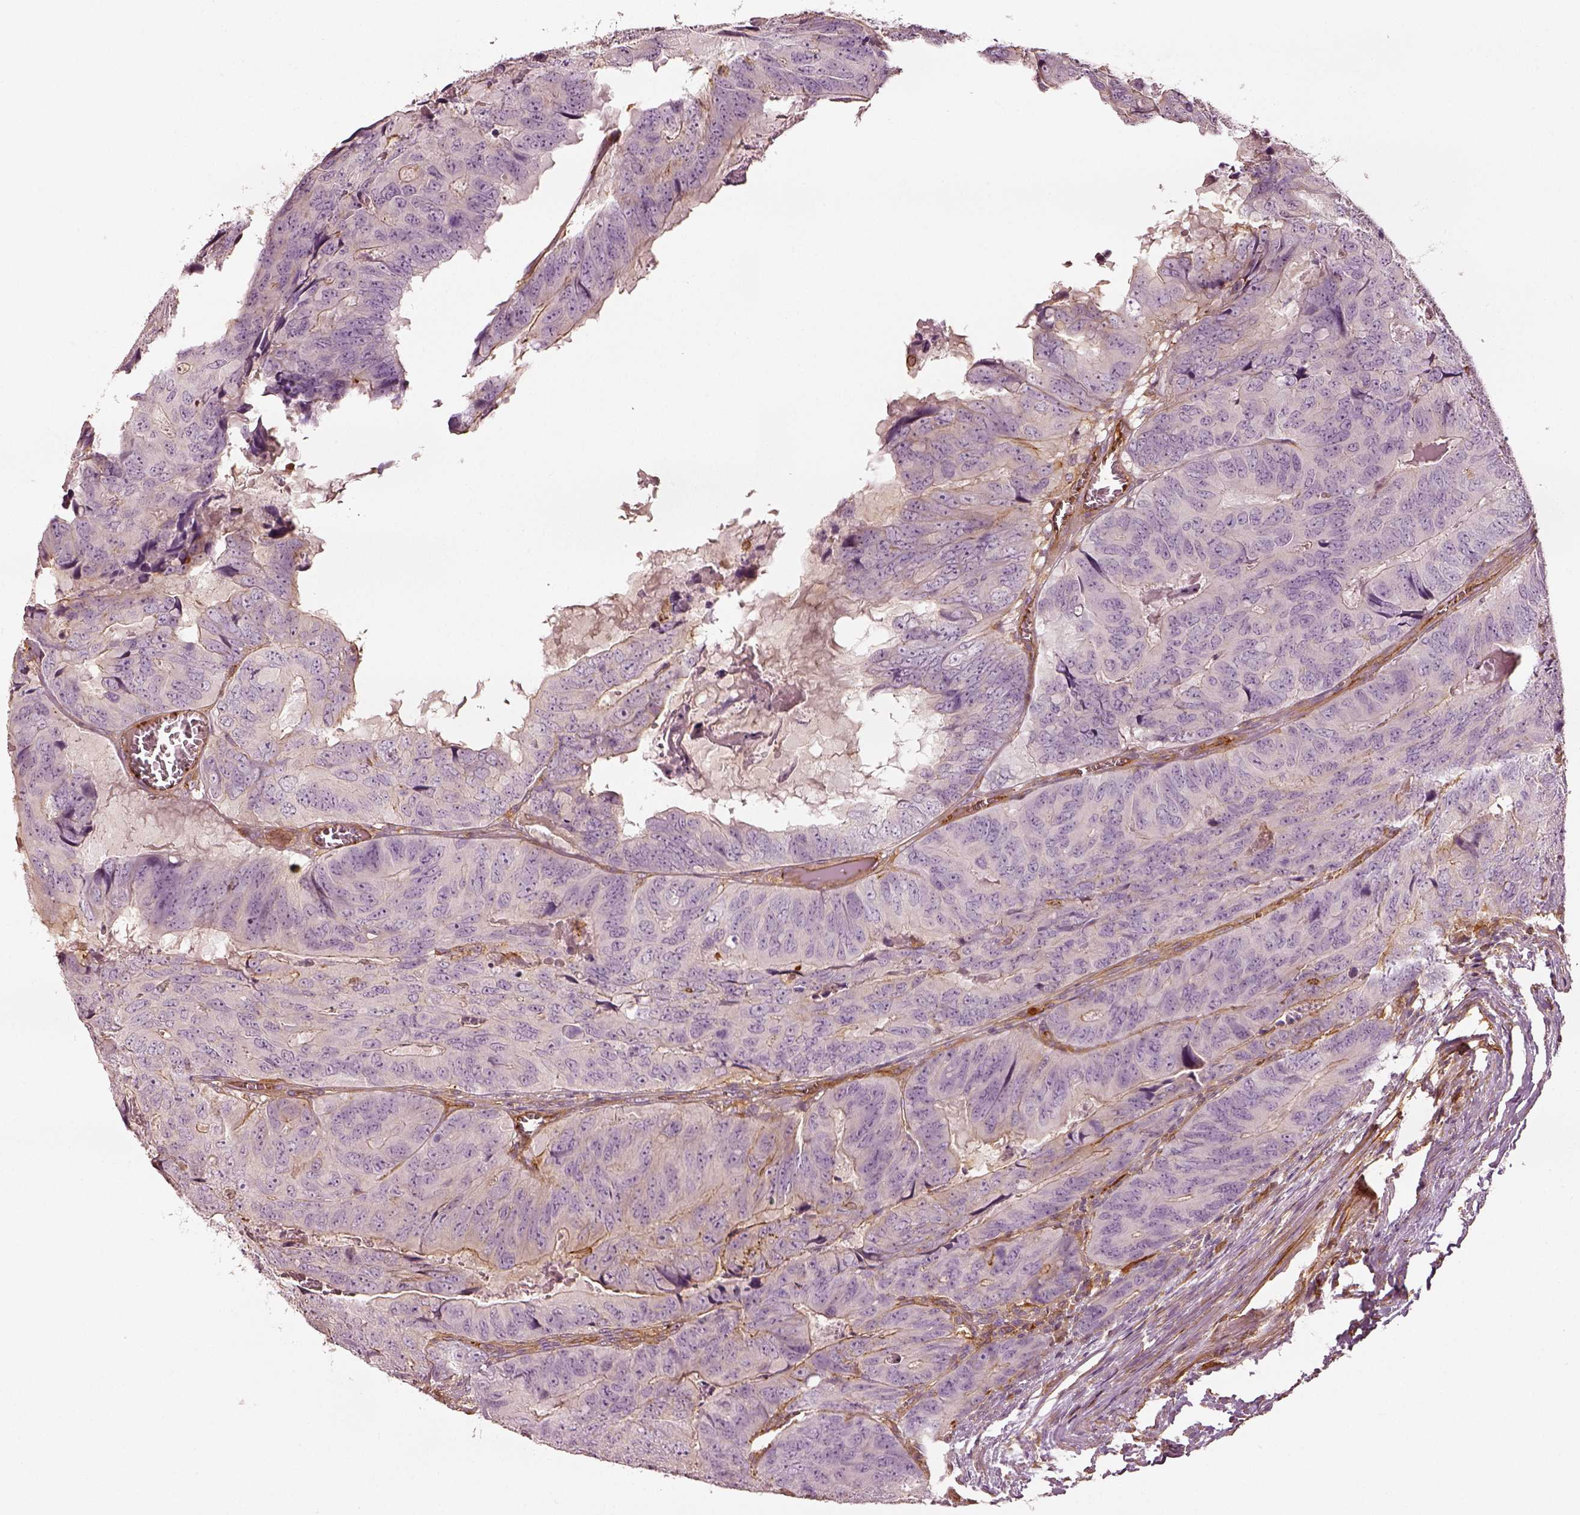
{"staining": {"intensity": "negative", "quantity": "none", "location": "none"}, "tissue": "colorectal cancer", "cell_type": "Tumor cells", "image_type": "cancer", "snomed": [{"axis": "morphology", "description": "Adenocarcinoma, NOS"}, {"axis": "topography", "description": "Colon"}], "caption": "Immunohistochemistry (IHC) histopathology image of neoplastic tissue: human adenocarcinoma (colorectal) stained with DAB (3,3'-diaminobenzidine) shows no significant protein expression in tumor cells. Nuclei are stained in blue.", "gene": "ZYX", "patient": {"sex": "male", "age": 79}}